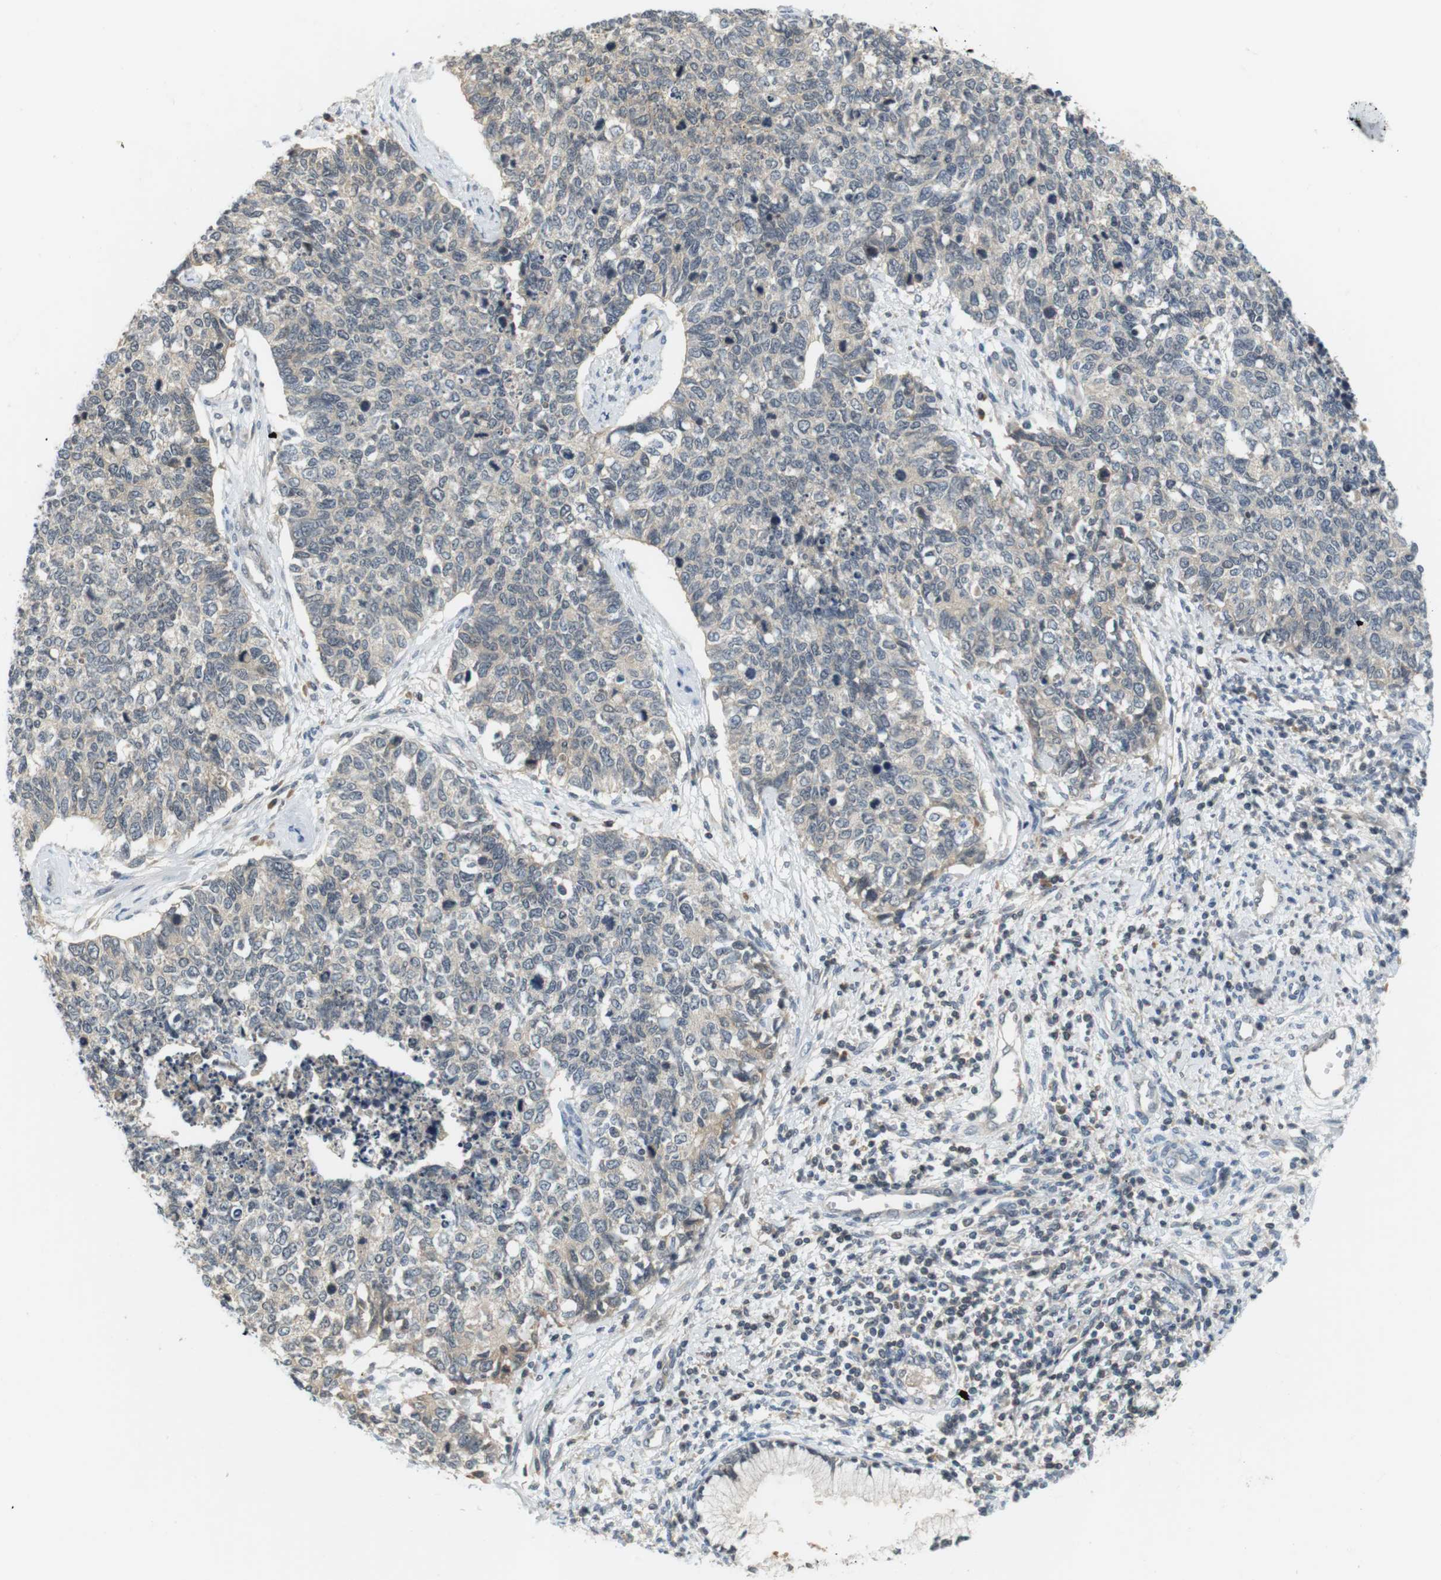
{"staining": {"intensity": "negative", "quantity": "none", "location": "none"}, "tissue": "cervical cancer", "cell_type": "Tumor cells", "image_type": "cancer", "snomed": [{"axis": "morphology", "description": "Squamous cell carcinoma, NOS"}, {"axis": "topography", "description": "Cervix"}], "caption": "Tumor cells are negative for protein expression in human cervical squamous cell carcinoma.", "gene": "WNT7A", "patient": {"sex": "female", "age": 63}}